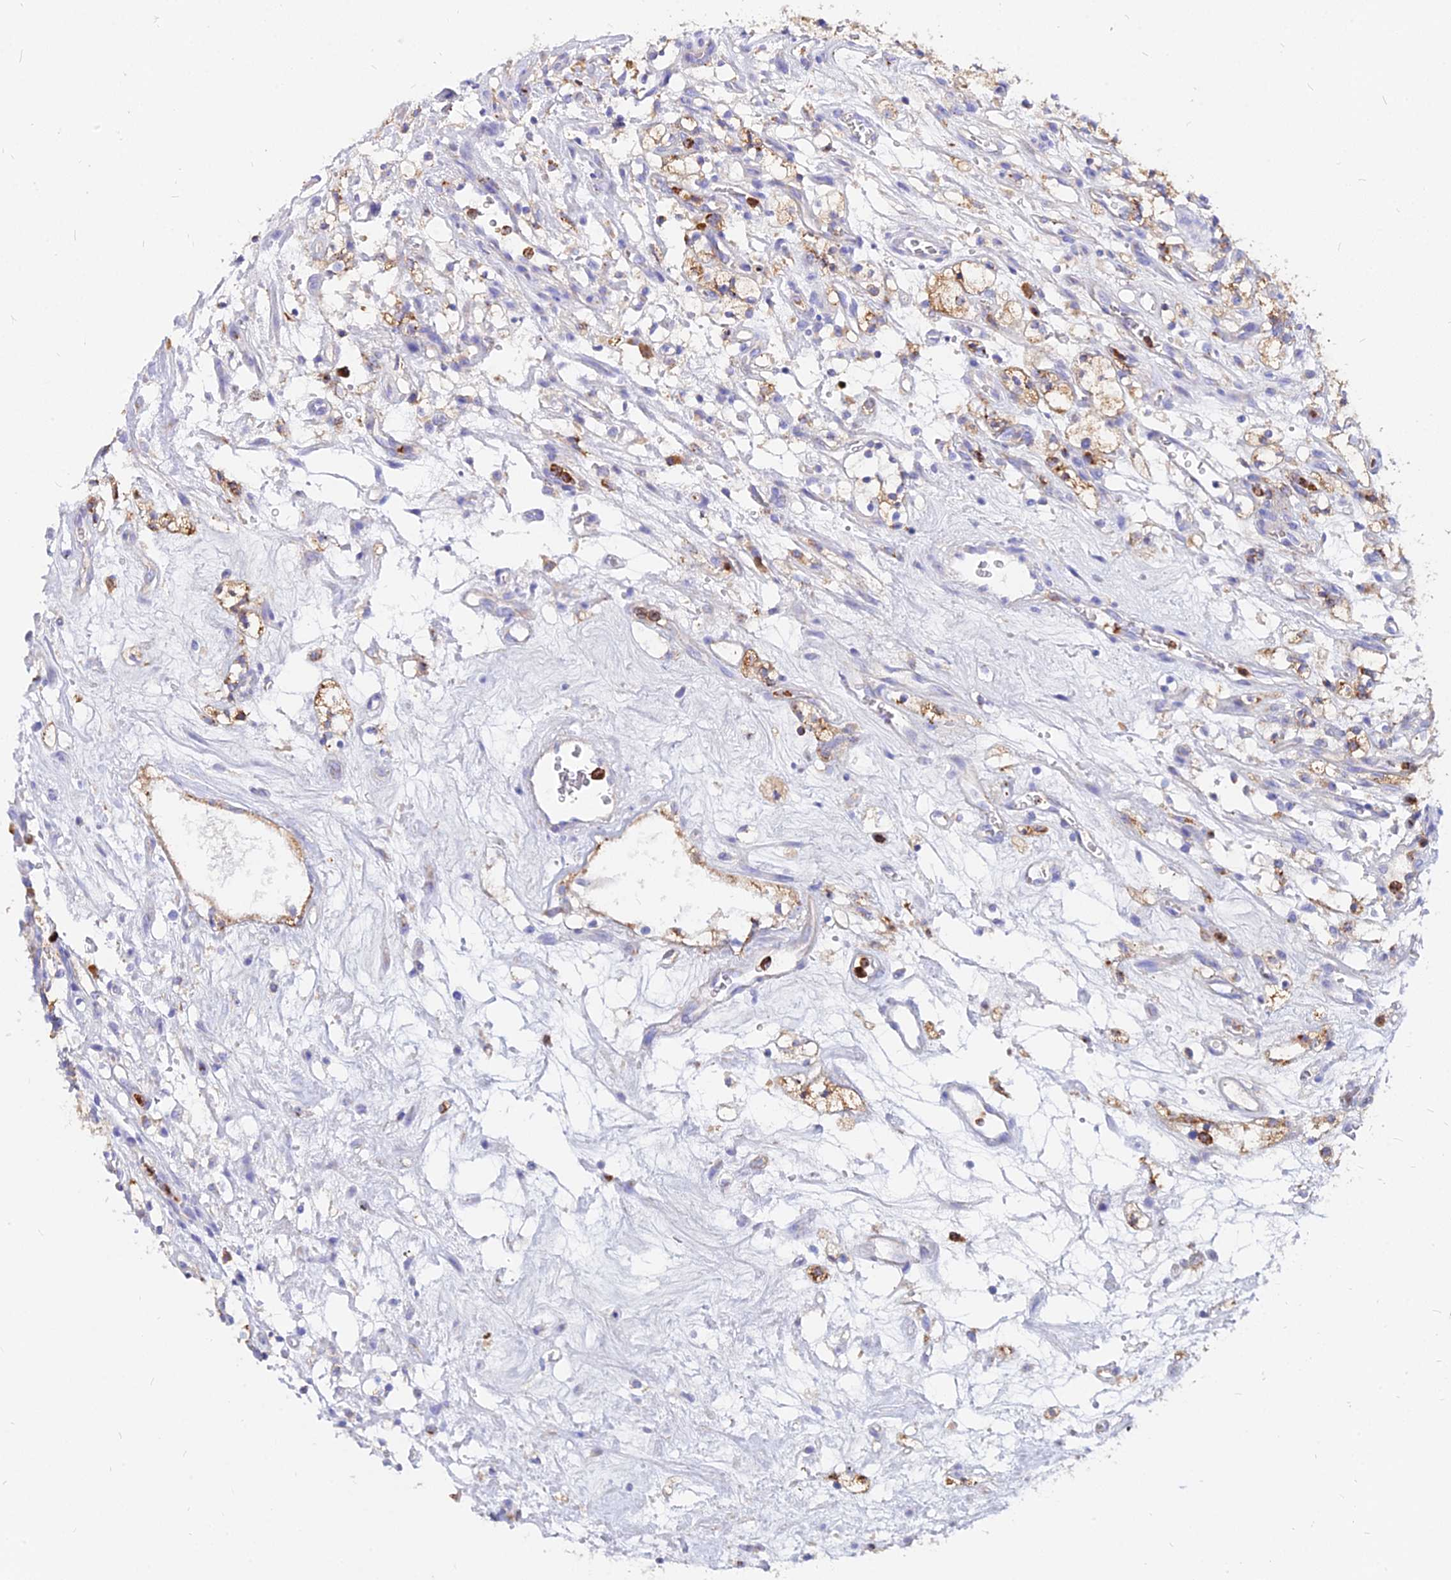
{"staining": {"intensity": "moderate", "quantity": "25%-75%", "location": "cytoplasmic/membranous"}, "tissue": "renal cancer", "cell_type": "Tumor cells", "image_type": "cancer", "snomed": [{"axis": "morphology", "description": "Adenocarcinoma, NOS"}, {"axis": "topography", "description": "Kidney"}], "caption": "DAB (3,3'-diaminobenzidine) immunohistochemical staining of human renal cancer reveals moderate cytoplasmic/membranous protein expression in about 25%-75% of tumor cells. Nuclei are stained in blue.", "gene": "AGTRAP", "patient": {"sex": "female", "age": 69}}